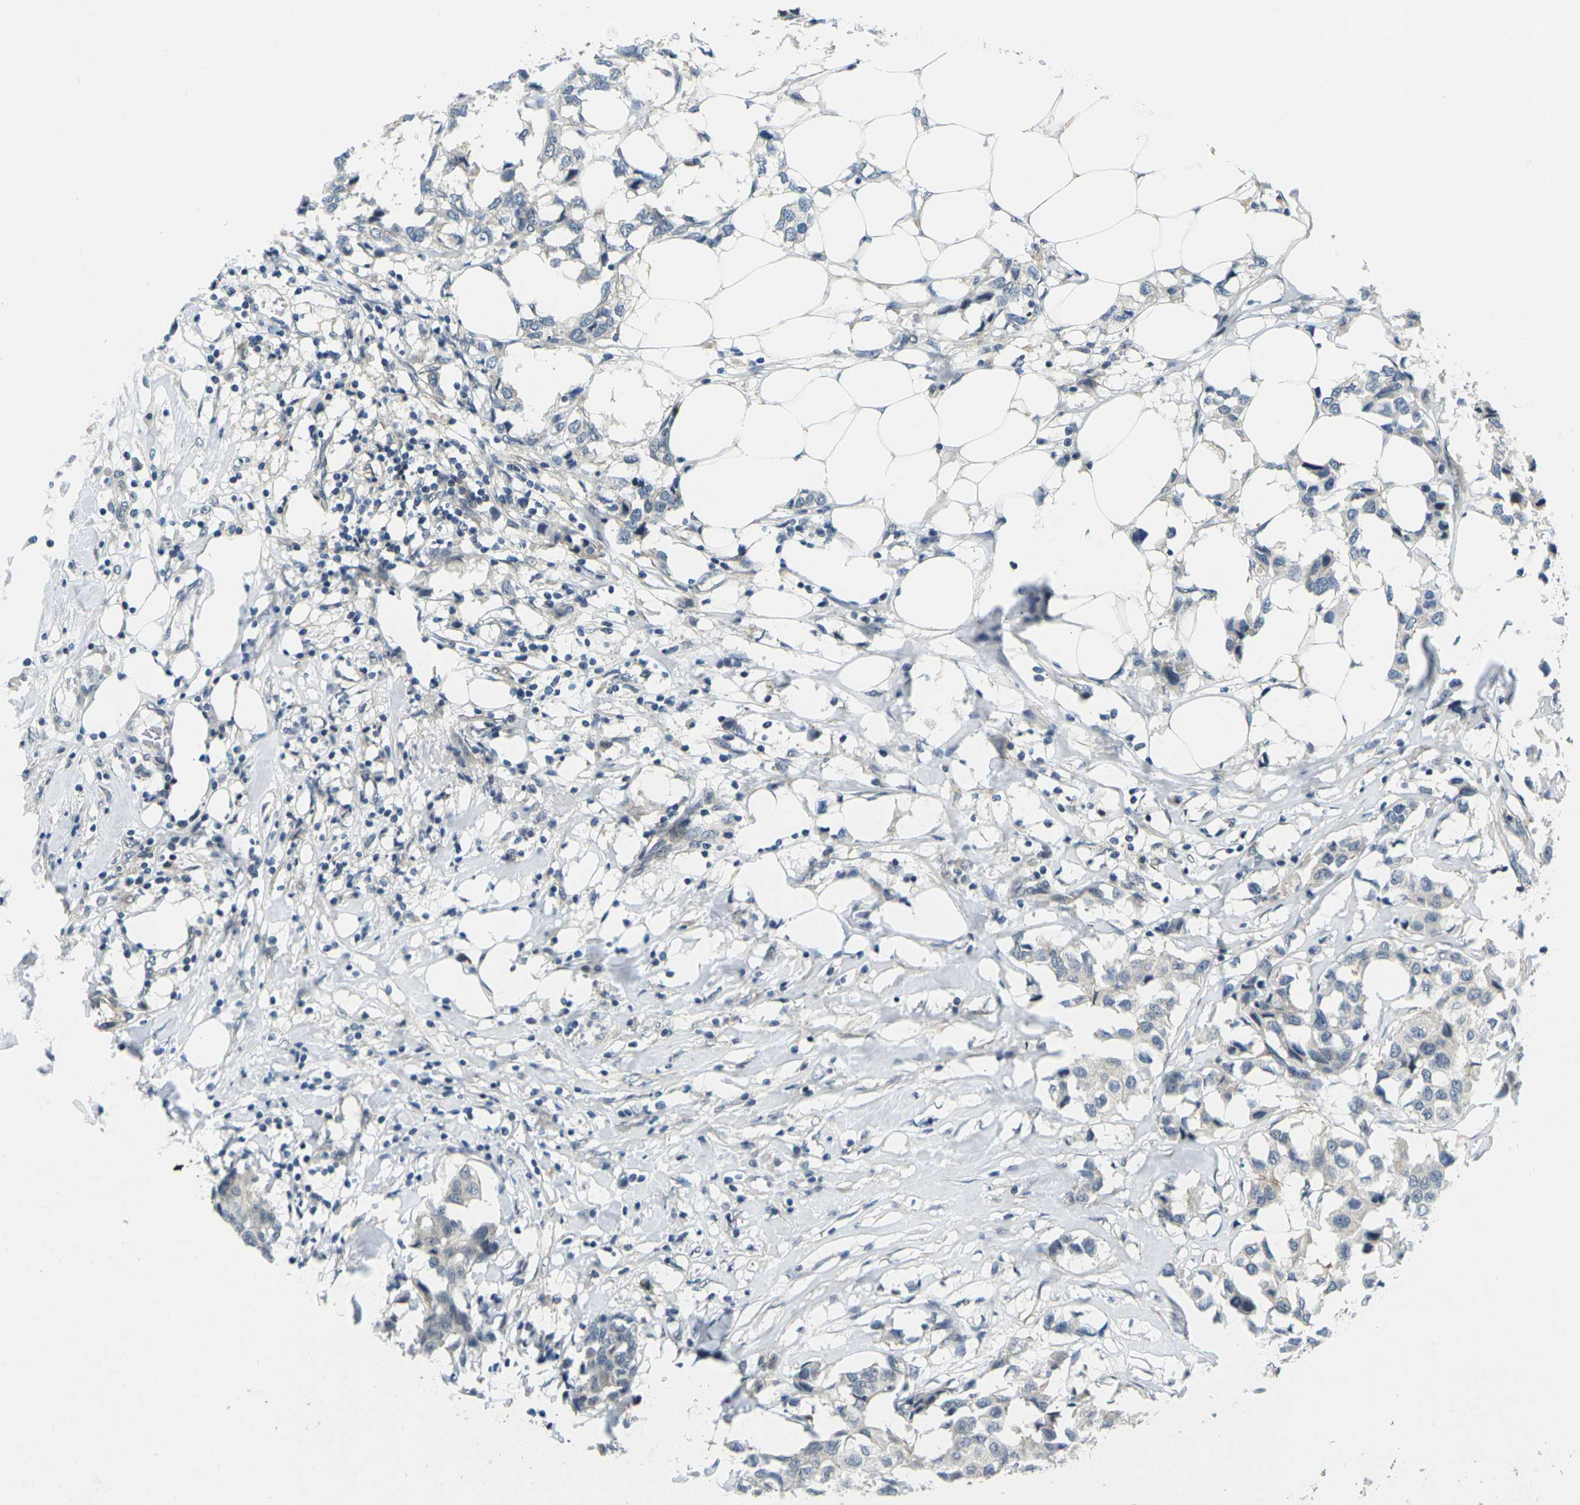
{"staining": {"intensity": "negative", "quantity": "none", "location": "none"}, "tissue": "breast cancer", "cell_type": "Tumor cells", "image_type": "cancer", "snomed": [{"axis": "morphology", "description": "Duct carcinoma"}, {"axis": "topography", "description": "Breast"}], "caption": "The image reveals no significant staining in tumor cells of breast cancer.", "gene": "KCTD10", "patient": {"sex": "female", "age": 80}}